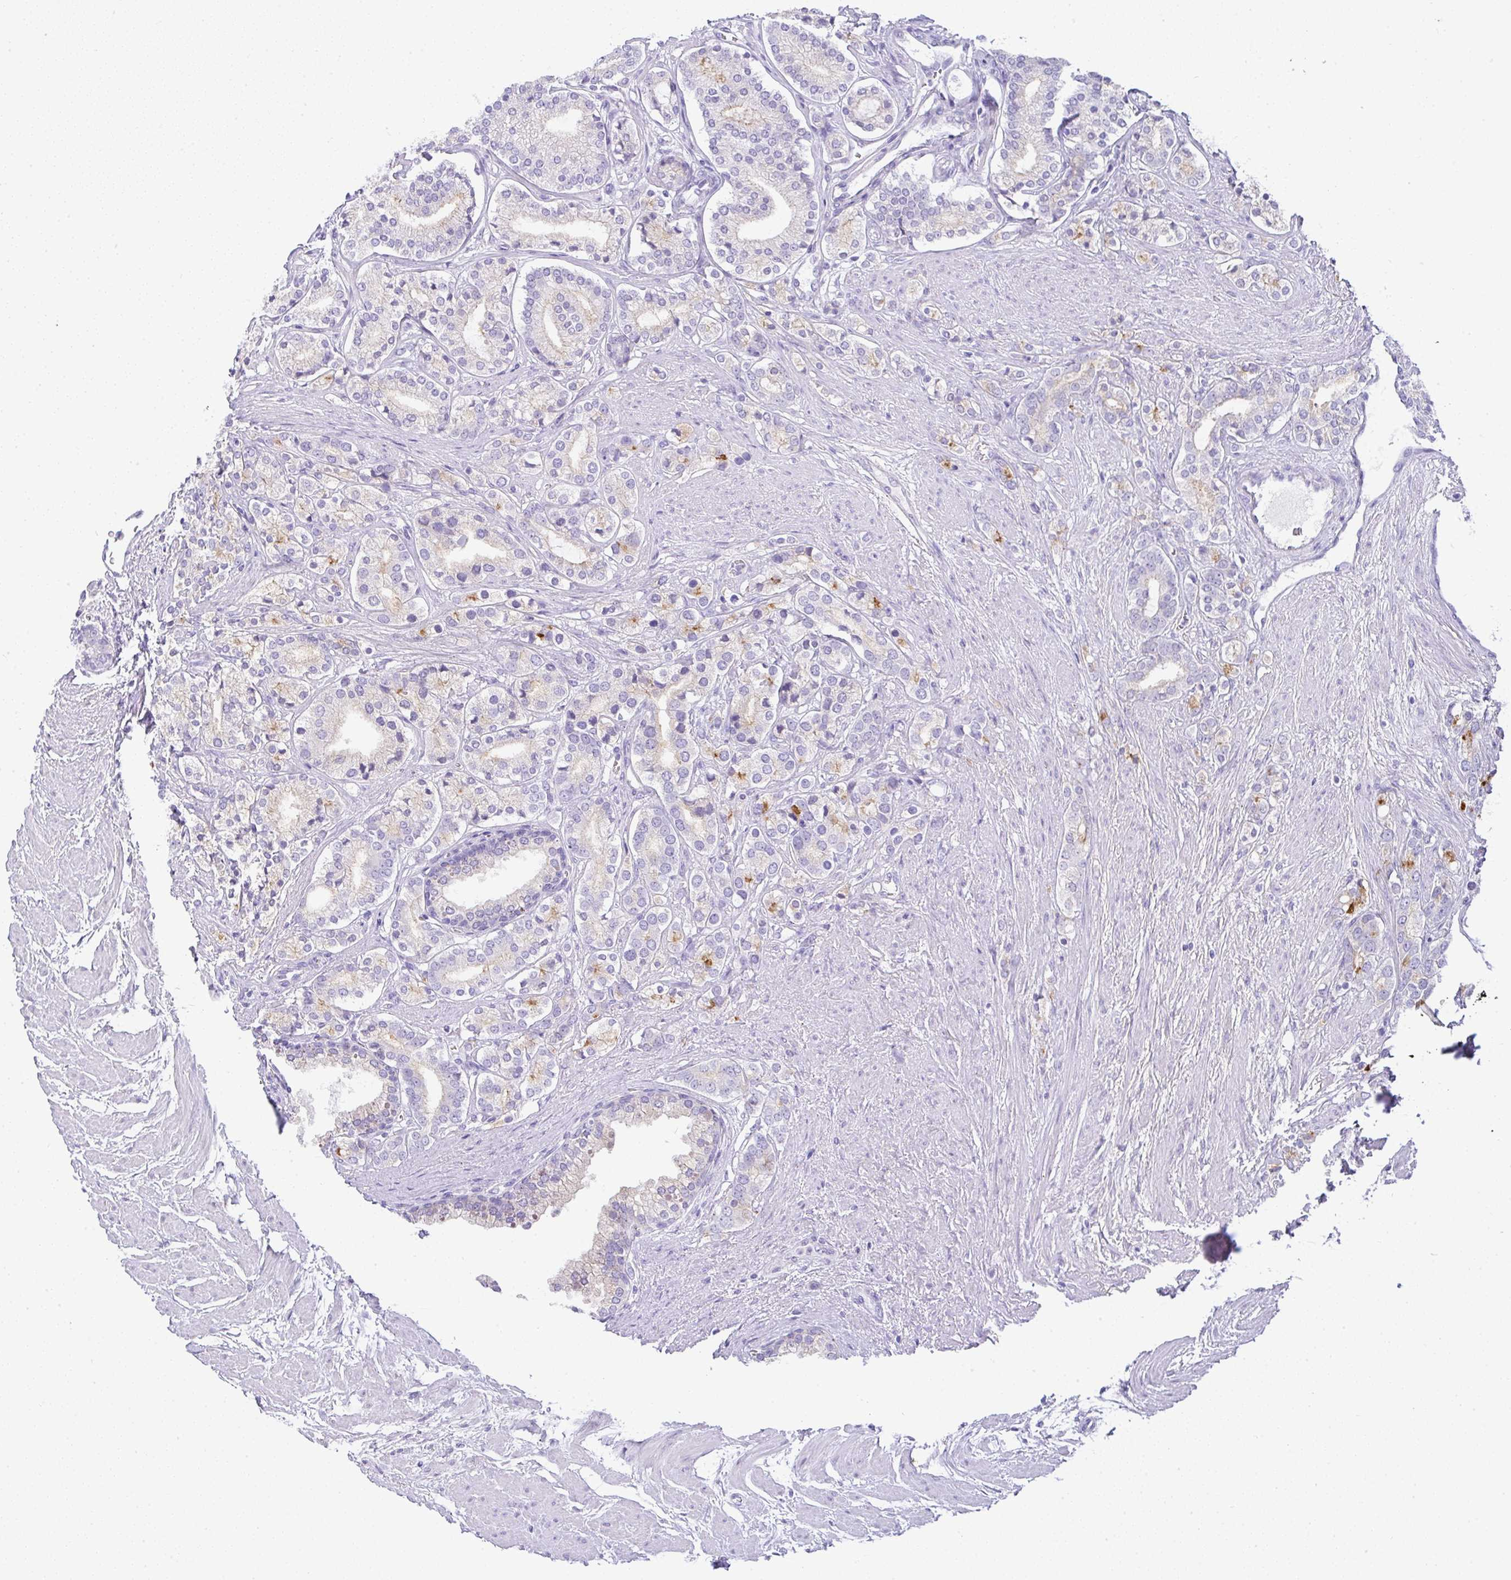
{"staining": {"intensity": "moderate", "quantity": "<25%", "location": "cytoplasmic/membranous"}, "tissue": "prostate cancer", "cell_type": "Tumor cells", "image_type": "cancer", "snomed": [{"axis": "morphology", "description": "Adenocarcinoma, High grade"}, {"axis": "topography", "description": "Prostate"}], "caption": "Immunohistochemistry (IHC) of high-grade adenocarcinoma (prostate) reveals low levels of moderate cytoplasmic/membranous staining in approximately <25% of tumor cells.", "gene": "FAM177A1", "patient": {"sex": "male", "age": 58}}